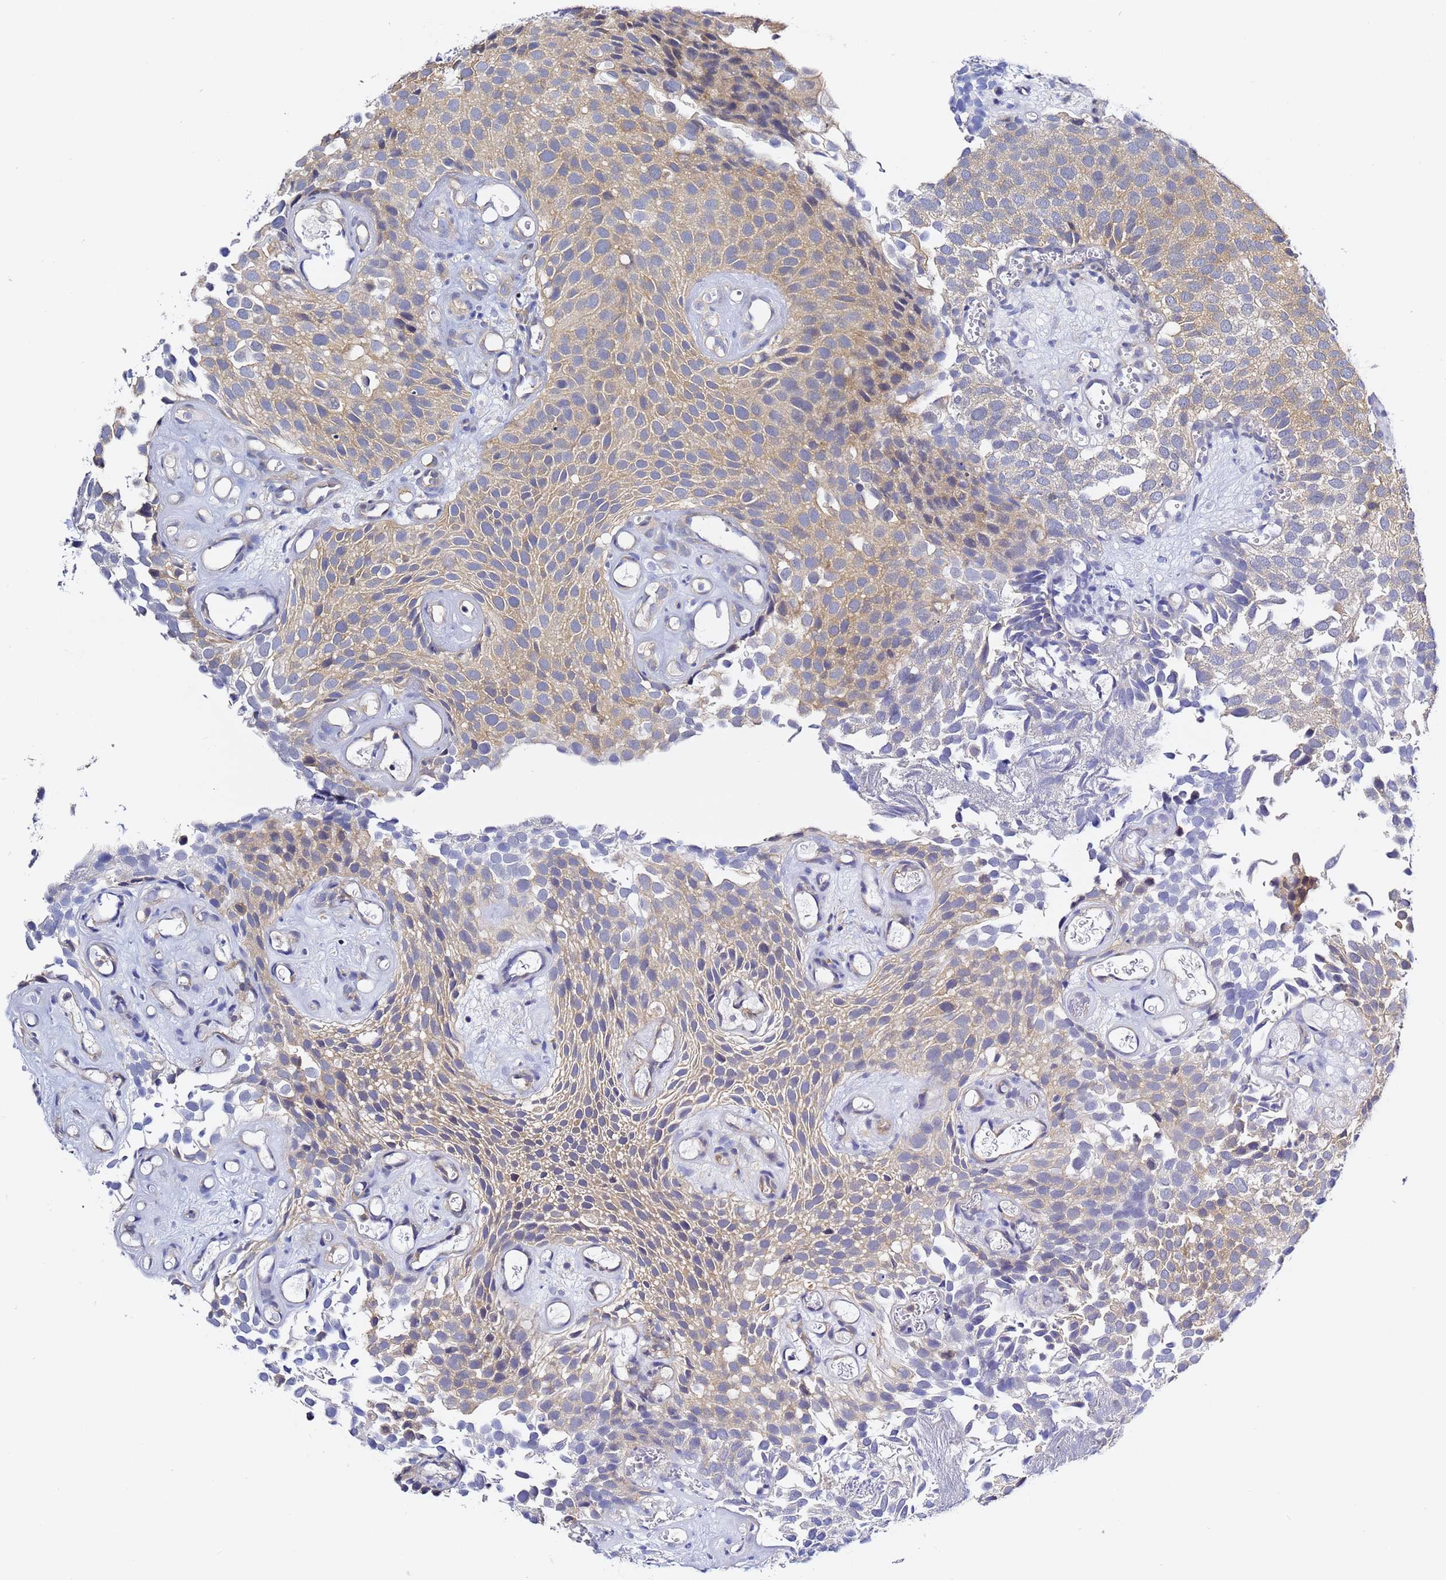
{"staining": {"intensity": "weak", "quantity": "25%-75%", "location": "cytoplasmic/membranous"}, "tissue": "urothelial cancer", "cell_type": "Tumor cells", "image_type": "cancer", "snomed": [{"axis": "morphology", "description": "Urothelial carcinoma, Low grade"}, {"axis": "topography", "description": "Urinary bladder"}], "caption": "Weak cytoplasmic/membranous expression is present in about 25%-75% of tumor cells in urothelial cancer.", "gene": "LENG1", "patient": {"sex": "male", "age": 89}}